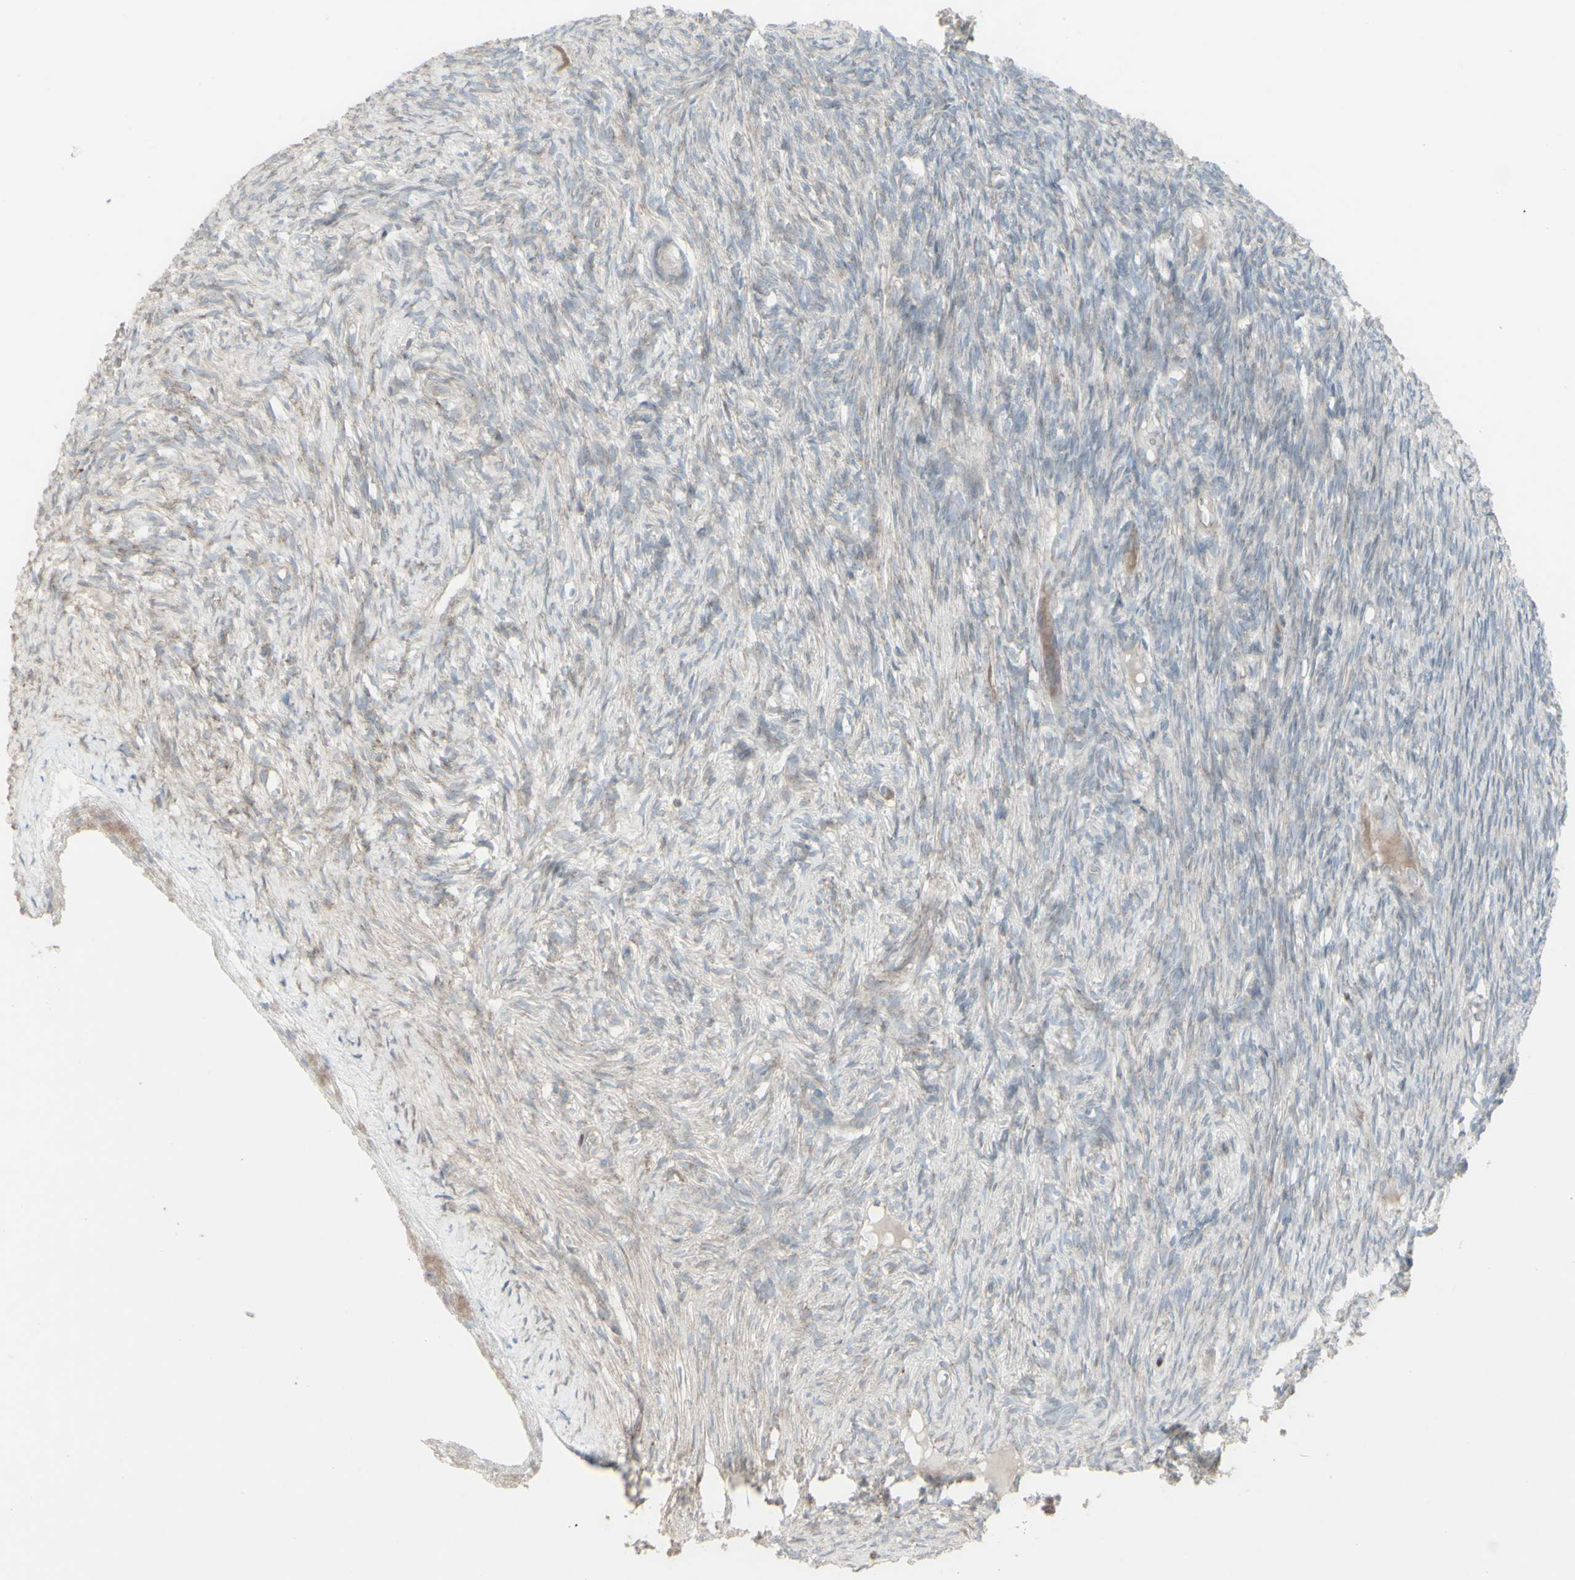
{"staining": {"intensity": "weak", "quantity": "<25%", "location": "cytoplasmic/membranous"}, "tissue": "ovary", "cell_type": "Ovarian stroma cells", "image_type": "normal", "snomed": [{"axis": "morphology", "description": "Normal tissue, NOS"}, {"axis": "topography", "description": "Ovary"}], "caption": "Immunohistochemistry histopathology image of unremarkable ovary stained for a protein (brown), which shows no staining in ovarian stroma cells. (Brightfield microscopy of DAB IHC at high magnification).", "gene": "GMNN", "patient": {"sex": "female", "age": 33}}